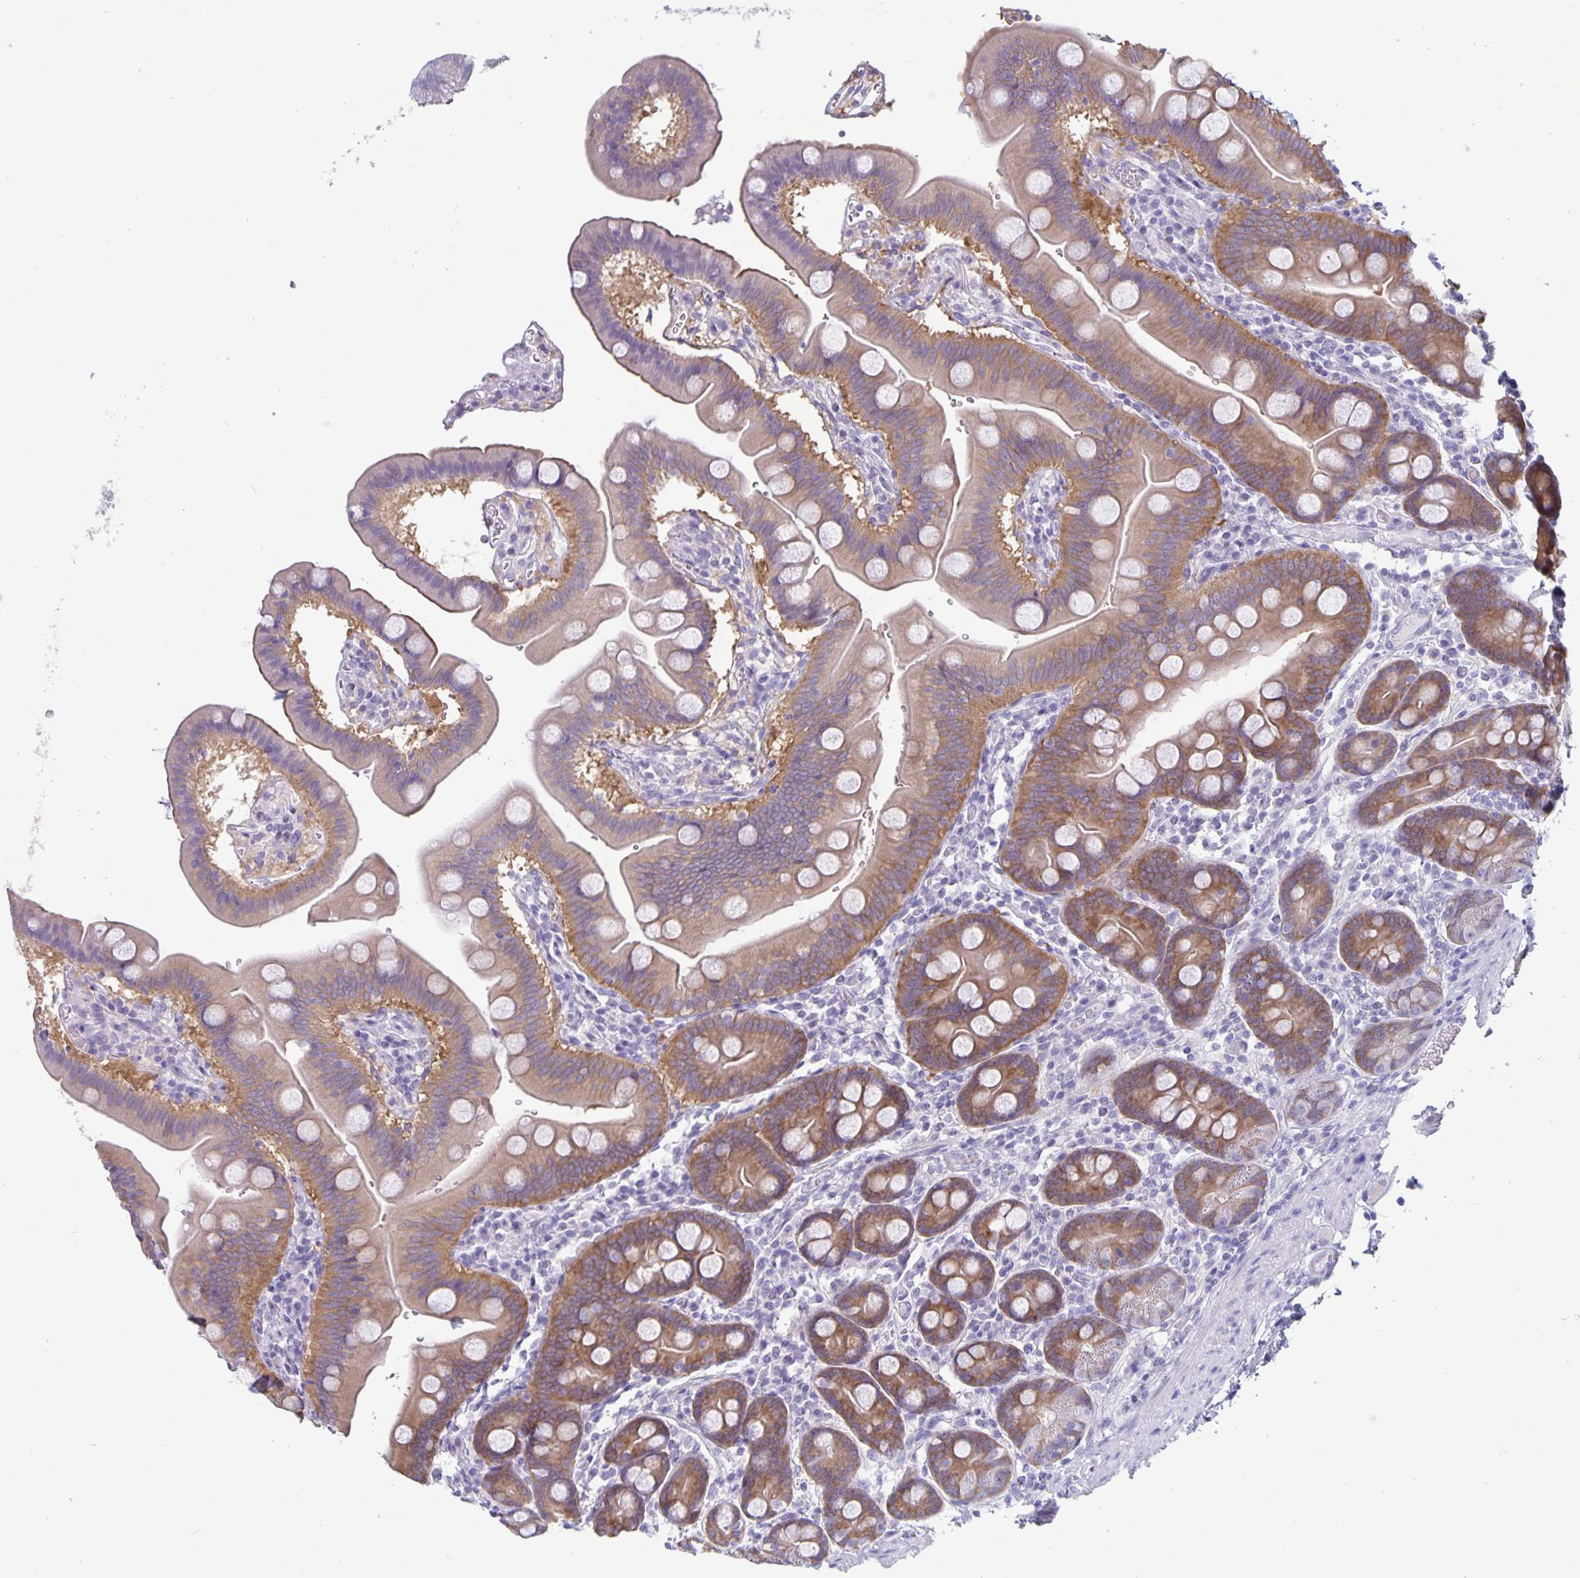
{"staining": {"intensity": "moderate", "quantity": ">75%", "location": "cytoplasmic/membranous"}, "tissue": "duodenum", "cell_type": "Glandular cells", "image_type": "normal", "snomed": [{"axis": "morphology", "description": "Normal tissue, NOS"}, {"axis": "topography", "description": "Pancreas"}, {"axis": "topography", "description": "Duodenum"}], "caption": "IHC of normal duodenum demonstrates medium levels of moderate cytoplasmic/membranous positivity in approximately >75% of glandular cells. Using DAB (3,3'-diaminobenzidine) (brown) and hematoxylin (blue) stains, captured at high magnification using brightfield microscopy.", "gene": "PLCB3", "patient": {"sex": "male", "age": 59}}